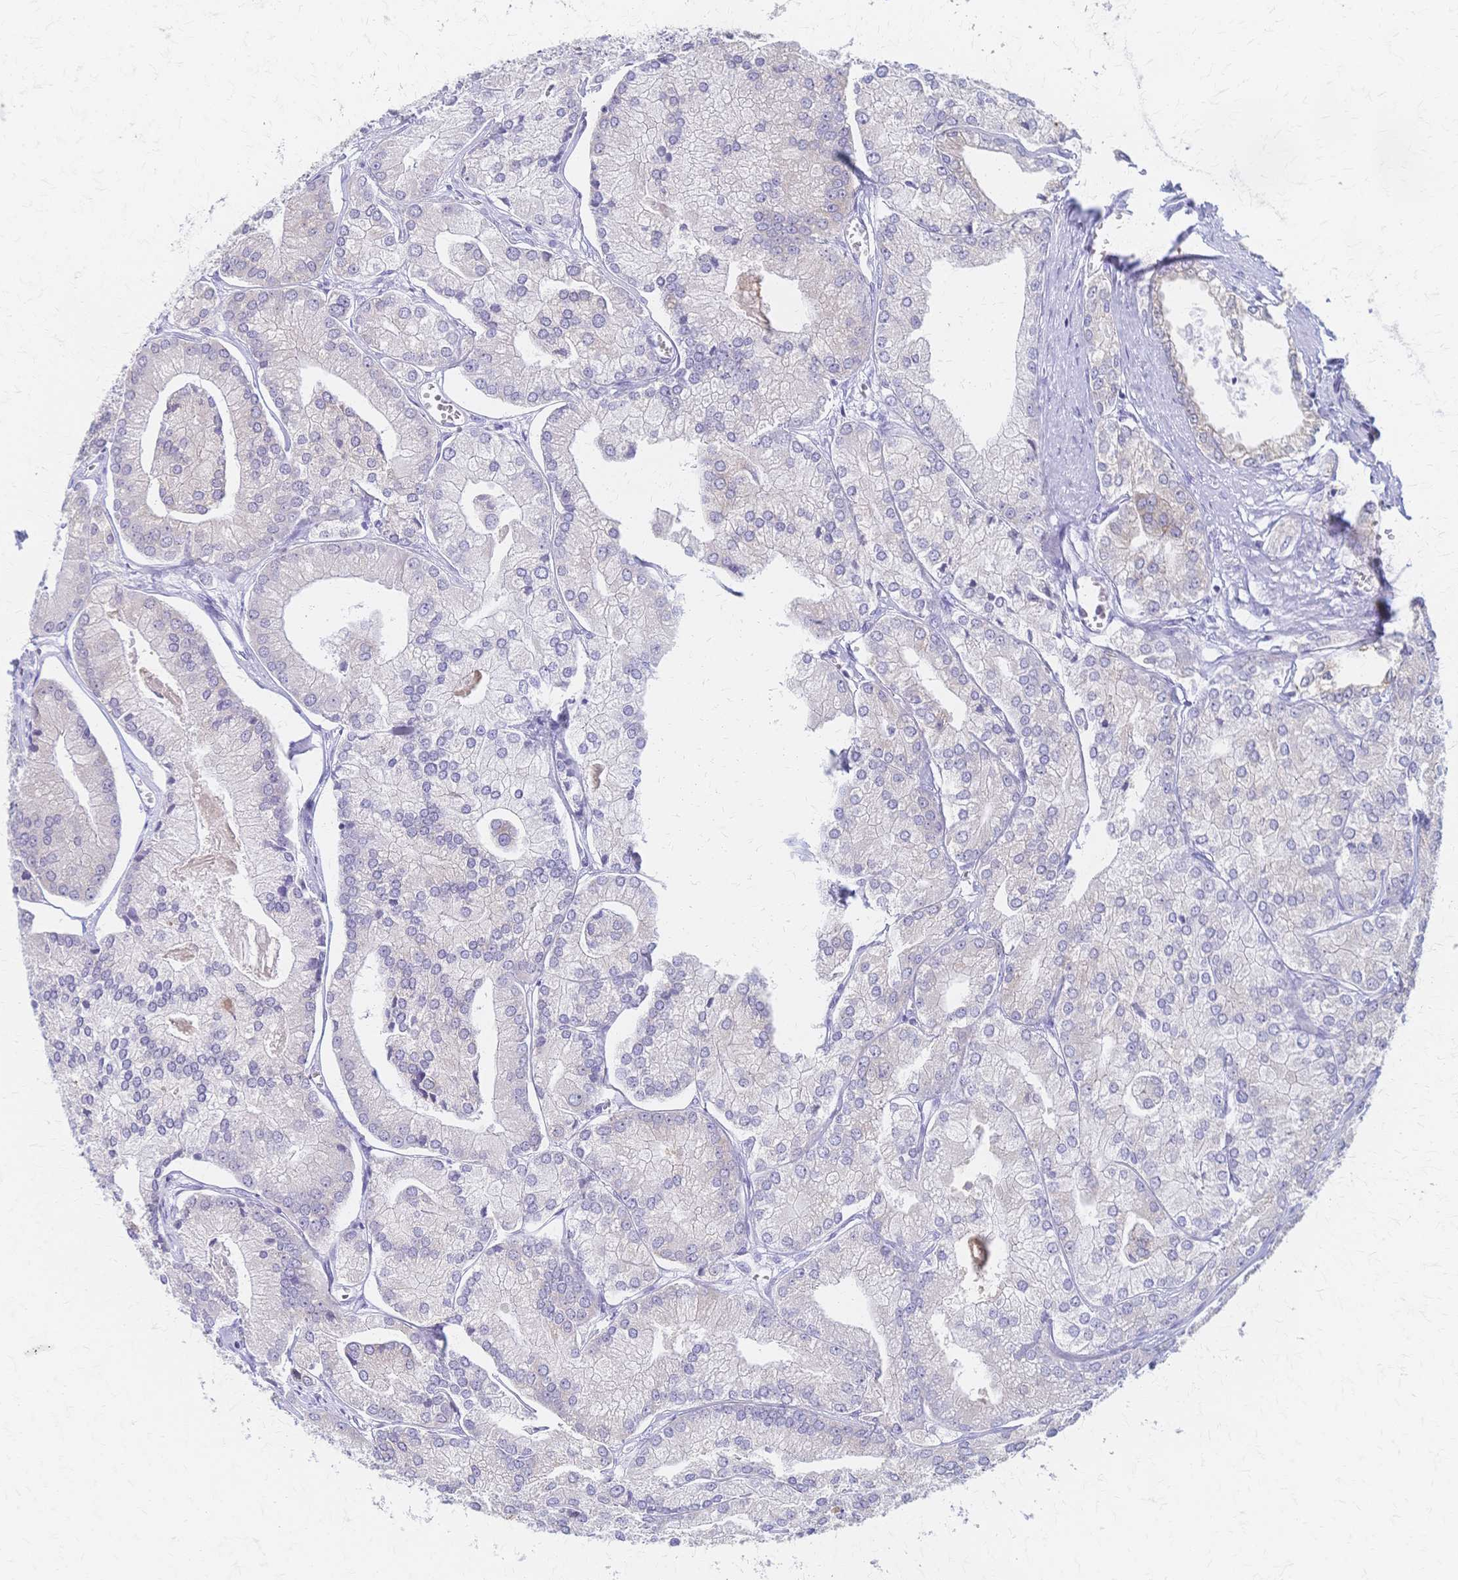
{"staining": {"intensity": "negative", "quantity": "none", "location": "none"}, "tissue": "prostate cancer", "cell_type": "Tumor cells", "image_type": "cancer", "snomed": [{"axis": "morphology", "description": "Adenocarcinoma, High grade"}, {"axis": "topography", "description": "Prostate"}], "caption": "This is an immunohistochemistry micrograph of high-grade adenocarcinoma (prostate). There is no expression in tumor cells.", "gene": "CYB5A", "patient": {"sex": "male", "age": 61}}